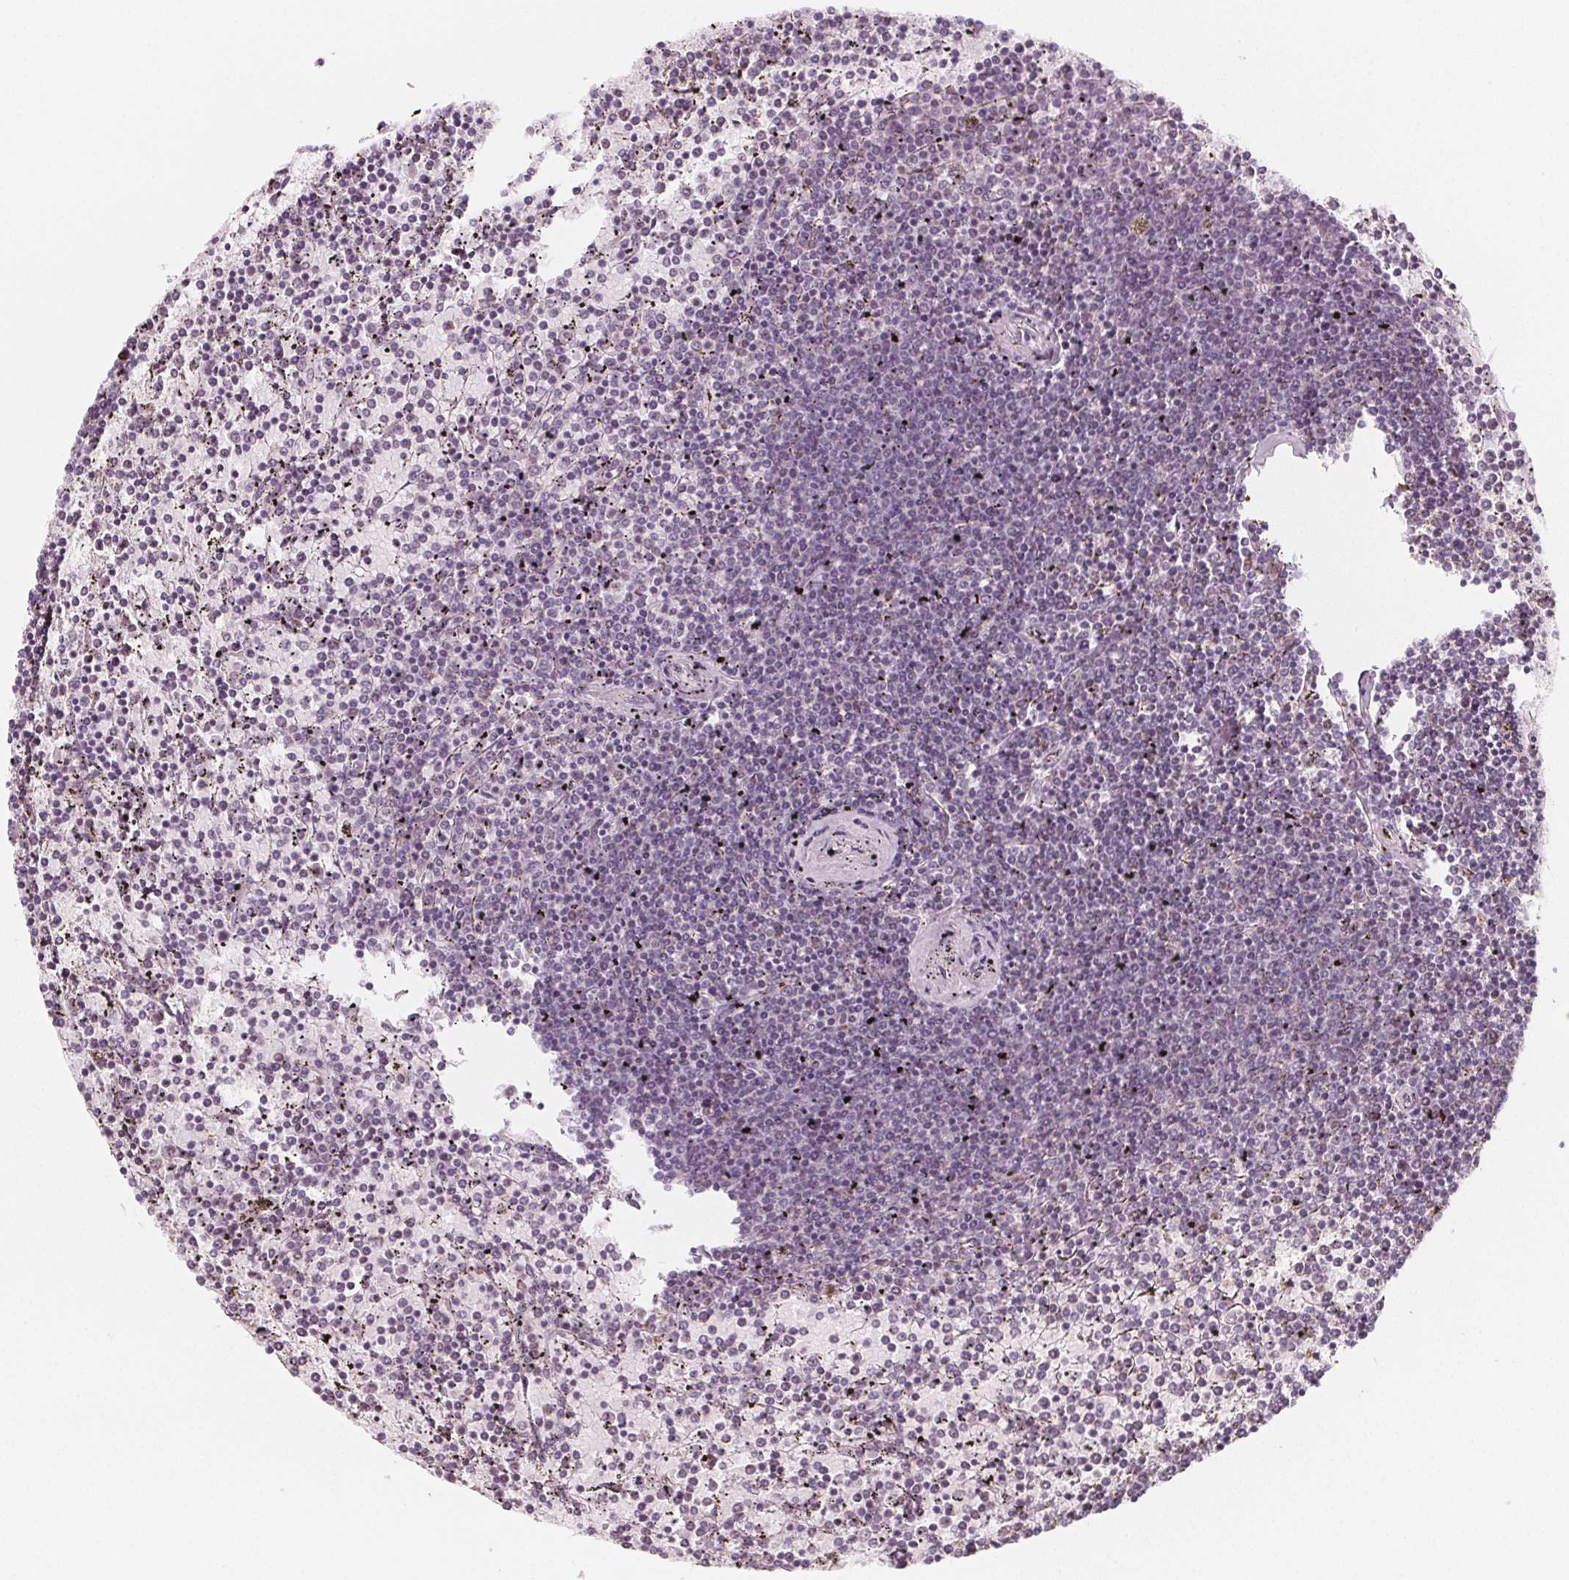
{"staining": {"intensity": "negative", "quantity": "none", "location": "none"}, "tissue": "lymphoma", "cell_type": "Tumor cells", "image_type": "cancer", "snomed": [{"axis": "morphology", "description": "Malignant lymphoma, non-Hodgkin's type, Low grade"}, {"axis": "topography", "description": "Spleen"}], "caption": "There is no significant expression in tumor cells of lymphoma.", "gene": "IL17C", "patient": {"sex": "female", "age": 77}}